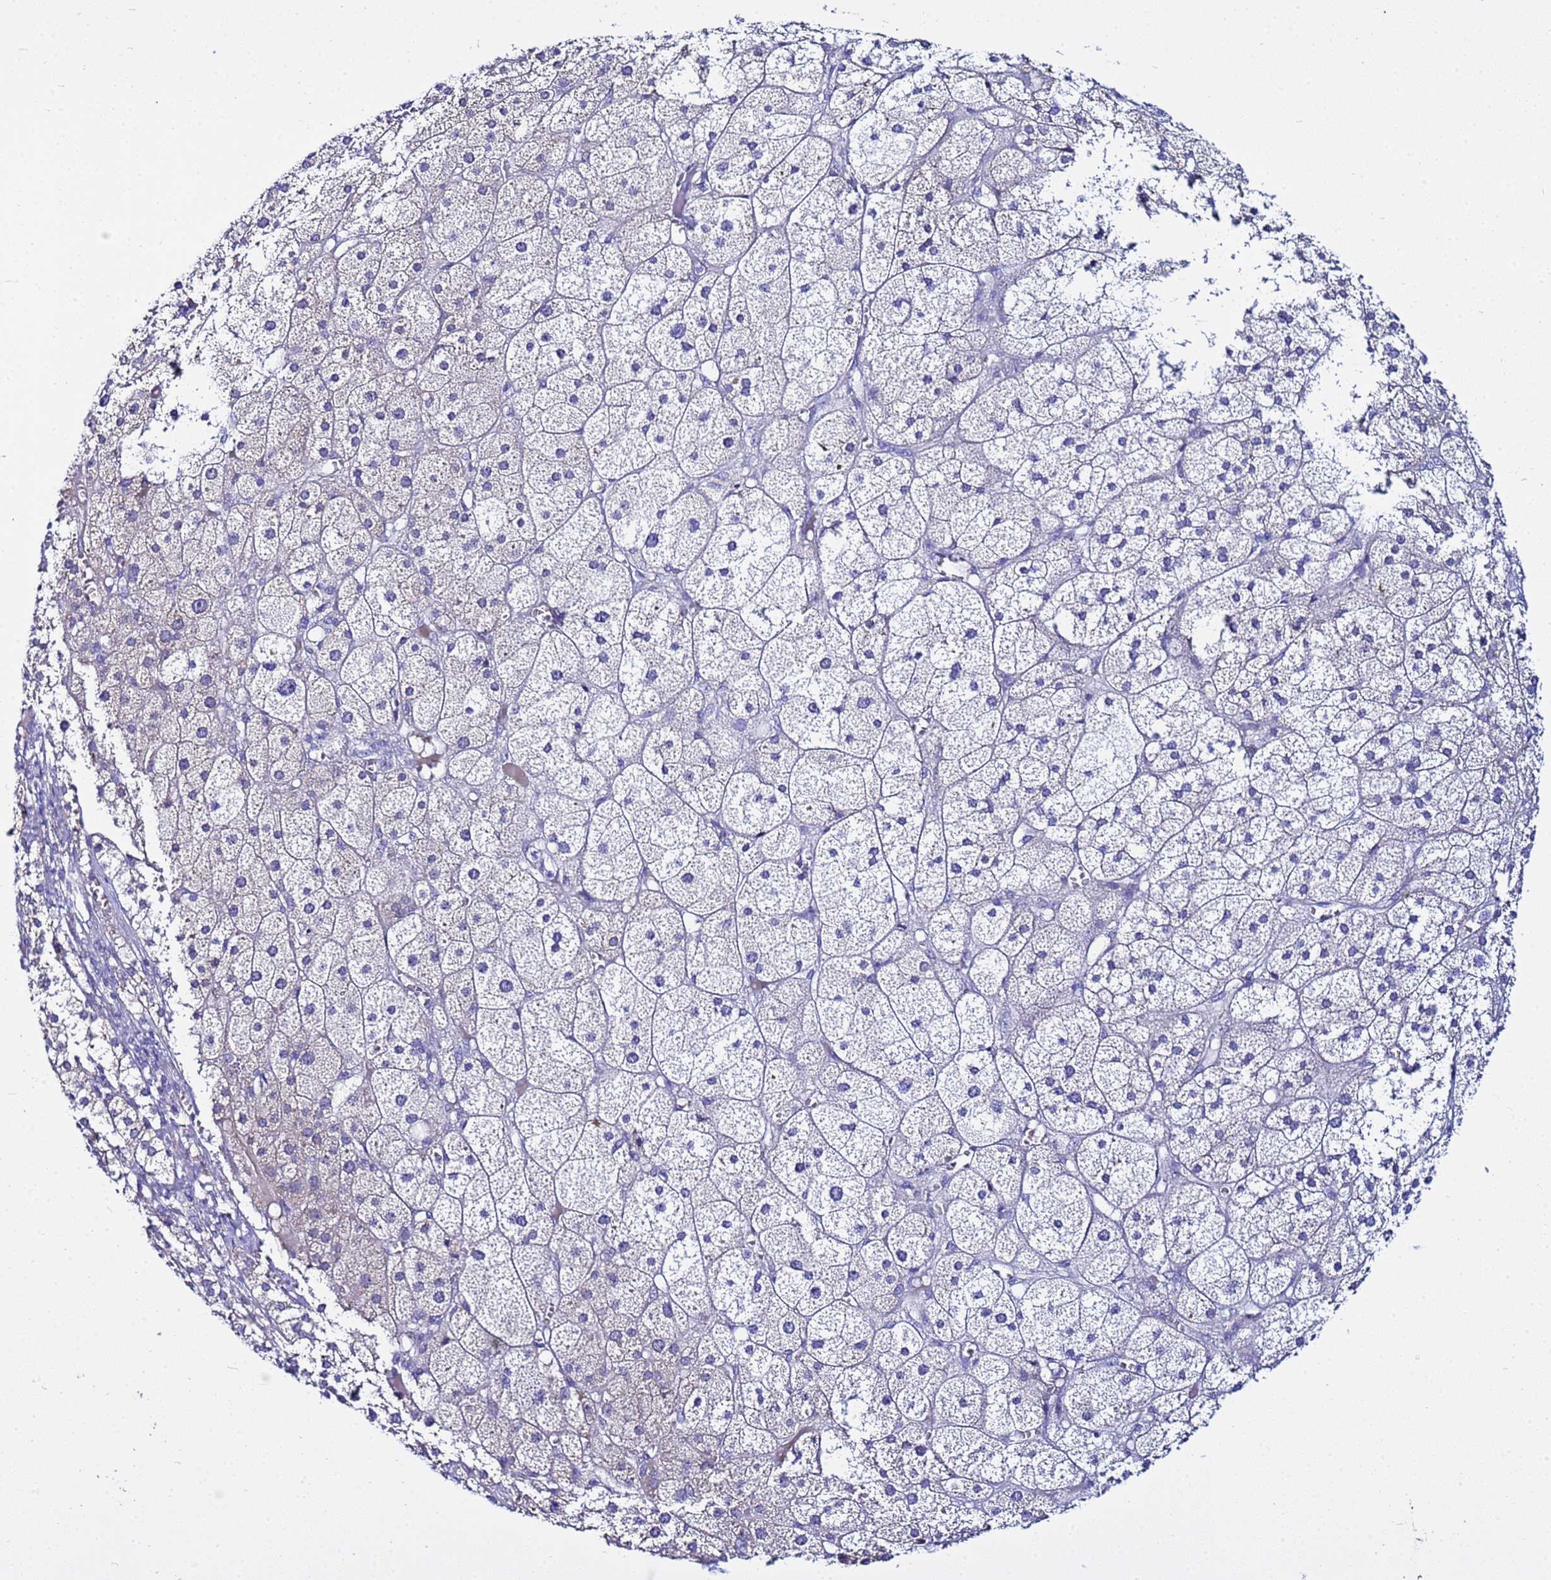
{"staining": {"intensity": "negative", "quantity": "none", "location": "none"}, "tissue": "adrenal gland", "cell_type": "Glandular cells", "image_type": "normal", "snomed": [{"axis": "morphology", "description": "Normal tissue, NOS"}, {"axis": "topography", "description": "Adrenal gland"}], "caption": "This image is of unremarkable adrenal gland stained with immunohistochemistry to label a protein in brown with the nuclei are counter-stained blue. There is no positivity in glandular cells.", "gene": "USP18", "patient": {"sex": "female", "age": 61}}